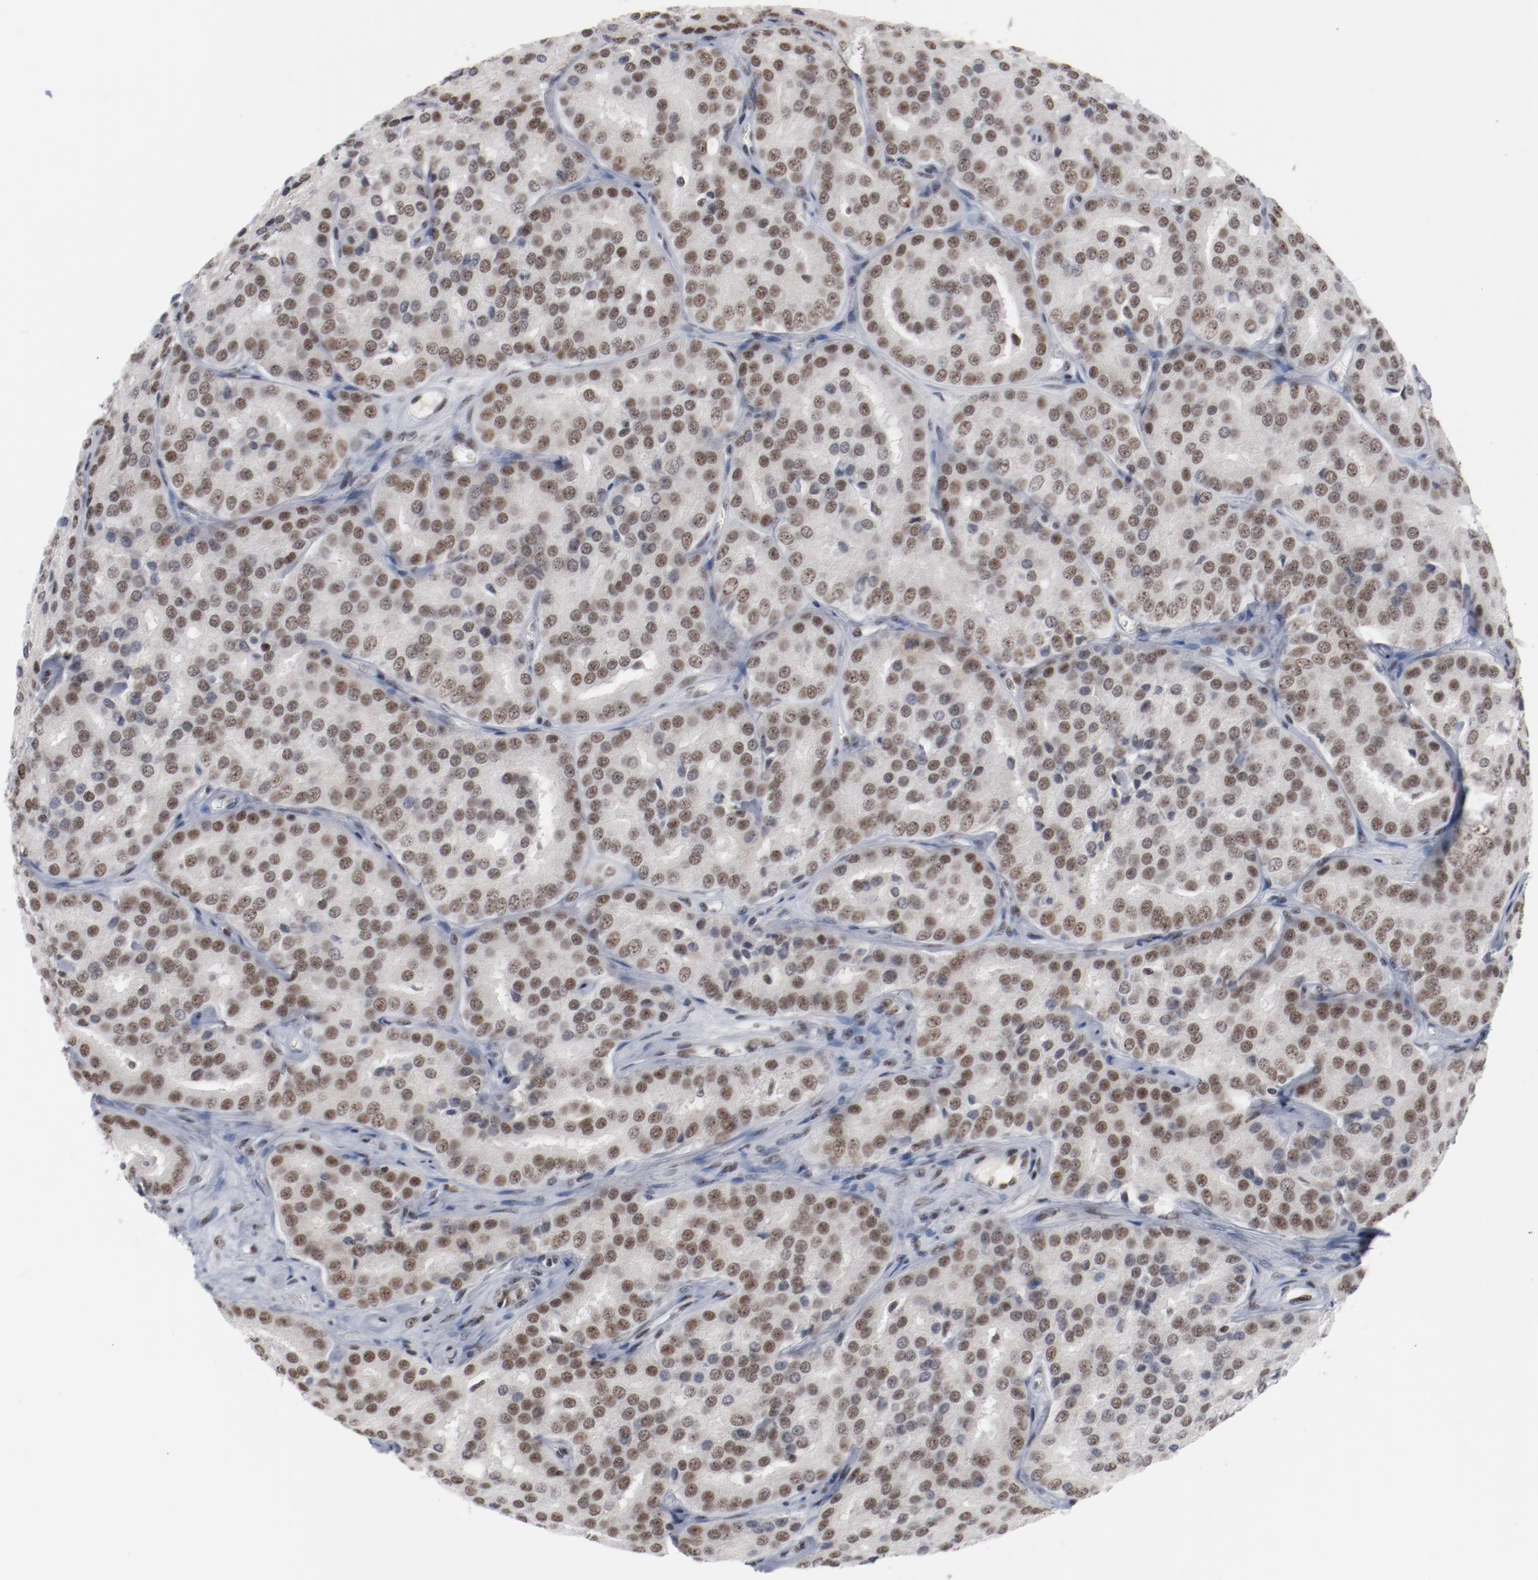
{"staining": {"intensity": "moderate", "quantity": "25%-75%", "location": "cytoplasmic/membranous,nuclear"}, "tissue": "prostate cancer", "cell_type": "Tumor cells", "image_type": "cancer", "snomed": [{"axis": "morphology", "description": "Adenocarcinoma, High grade"}, {"axis": "topography", "description": "Prostate"}], "caption": "Immunohistochemical staining of prostate cancer reveals medium levels of moderate cytoplasmic/membranous and nuclear expression in about 25%-75% of tumor cells. Ihc stains the protein of interest in brown and the nuclei are stained blue.", "gene": "BUB3", "patient": {"sex": "male", "age": 64}}